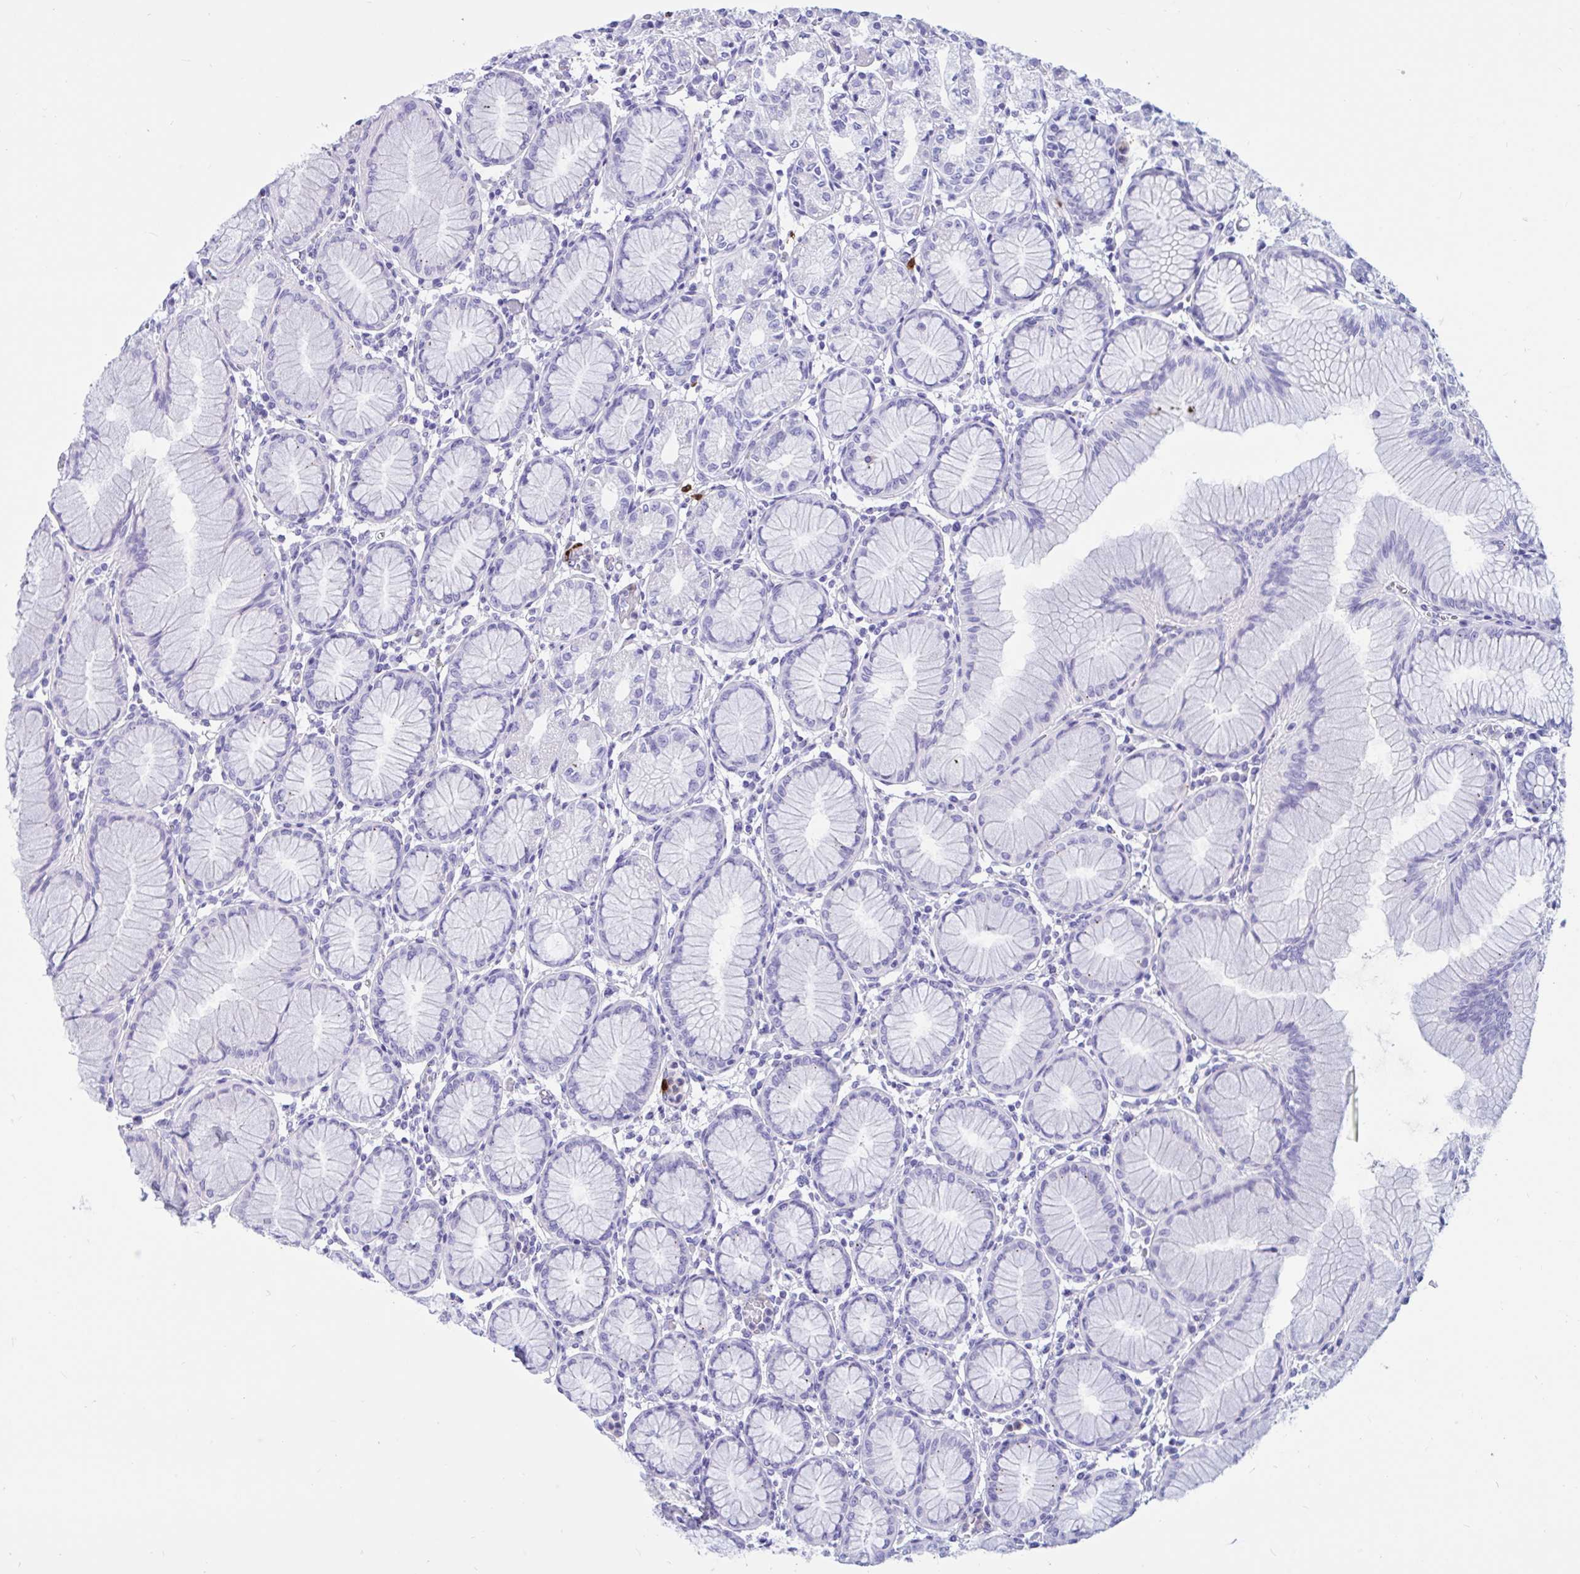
{"staining": {"intensity": "moderate", "quantity": "<25%", "location": "cytoplasmic/membranous"}, "tissue": "stomach", "cell_type": "Glandular cells", "image_type": "normal", "snomed": [{"axis": "morphology", "description": "Normal tissue, NOS"}, {"axis": "topography", "description": "Stomach"}], "caption": "A high-resolution photomicrograph shows immunohistochemistry staining of unremarkable stomach, which shows moderate cytoplasmic/membranous staining in approximately <25% of glandular cells. The protein is stained brown, and the nuclei are stained in blue (DAB (3,3'-diaminobenzidine) IHC with brightfield microscopy, high magnification).", "gene": "RNASE3", "patient": {"sex": "female", "age": 57}}